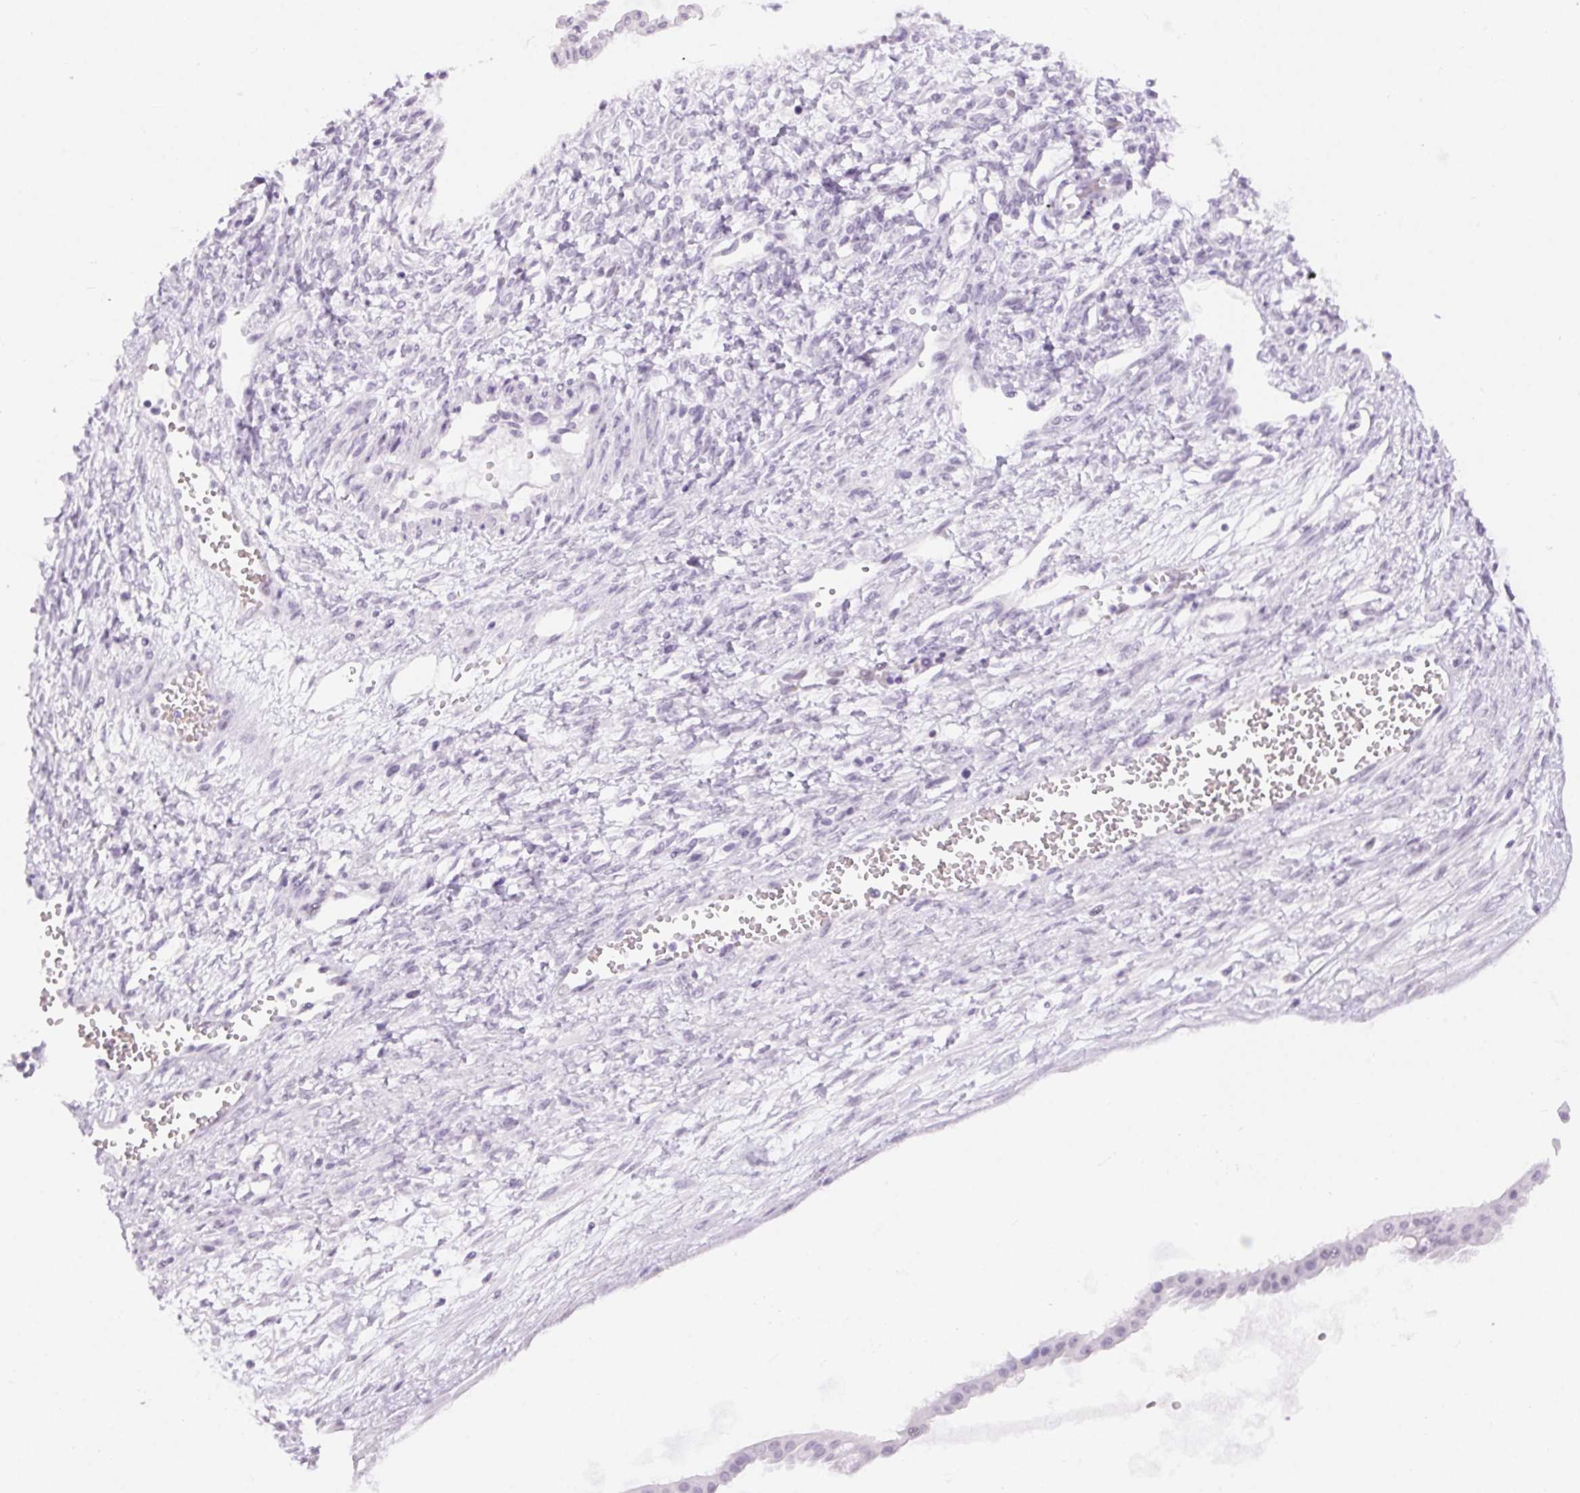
{"staining": {"intensity": "negative", "quantity": "none", "location": "none"}, "tissue": "ovarian cancer", "cell_type": "Tumor cells", "image_type": "cancer", "snomed": [{"axis": "morphology", "description": "Cystadenocarcinoma, mucinous, NOS"}, {"axis": "topography", "description": "Ovary"}], "caption": "Immunohistochemical staining of human ovarian cancer shows no significant staining in tumor cells.", "gene": "BEND2", "patient": {"sex": "female", "age": 73}}